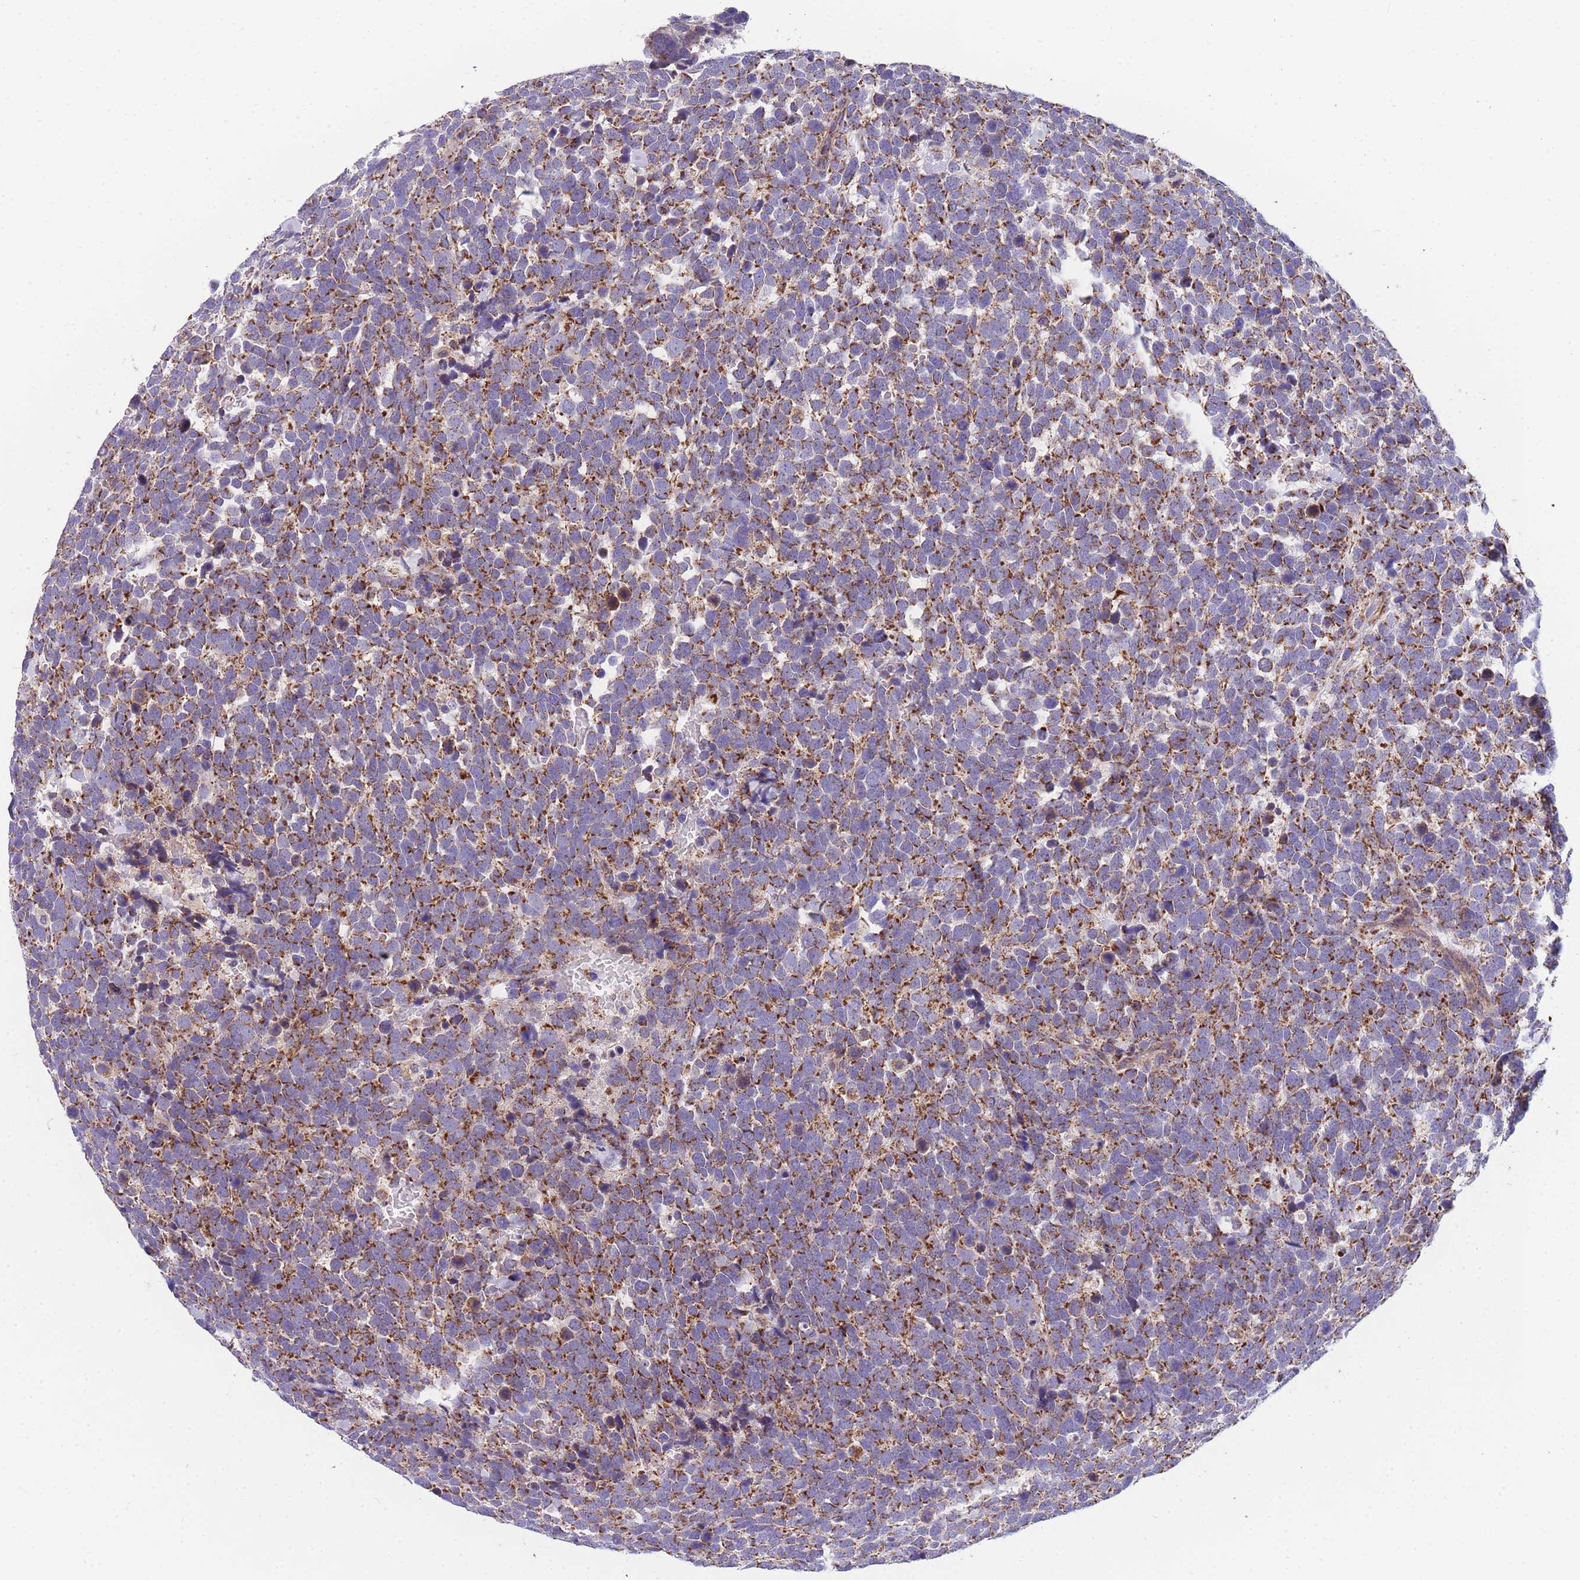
{"staining": {"intensity": "strong", "quantity": ">75%", "location": "cytoplasmic/membranous"}, "tissue": "urothelial cancer", "cell_type": "Tumor cells", "image_type": "cancer", "snomed": [{"axis": "morphology", "description": "Urothelial carcinoma, High grade"}, {"axis": "topography", "description": "Urinary bladder"}], "caption": "Strong cytoplasmic/membranous expression for a protein is identified in approximately >75% of tumor cells of urothelial cancer using IHC.", "gene": "MRPS11", "patient": {"sex": "female", "age": 82}}